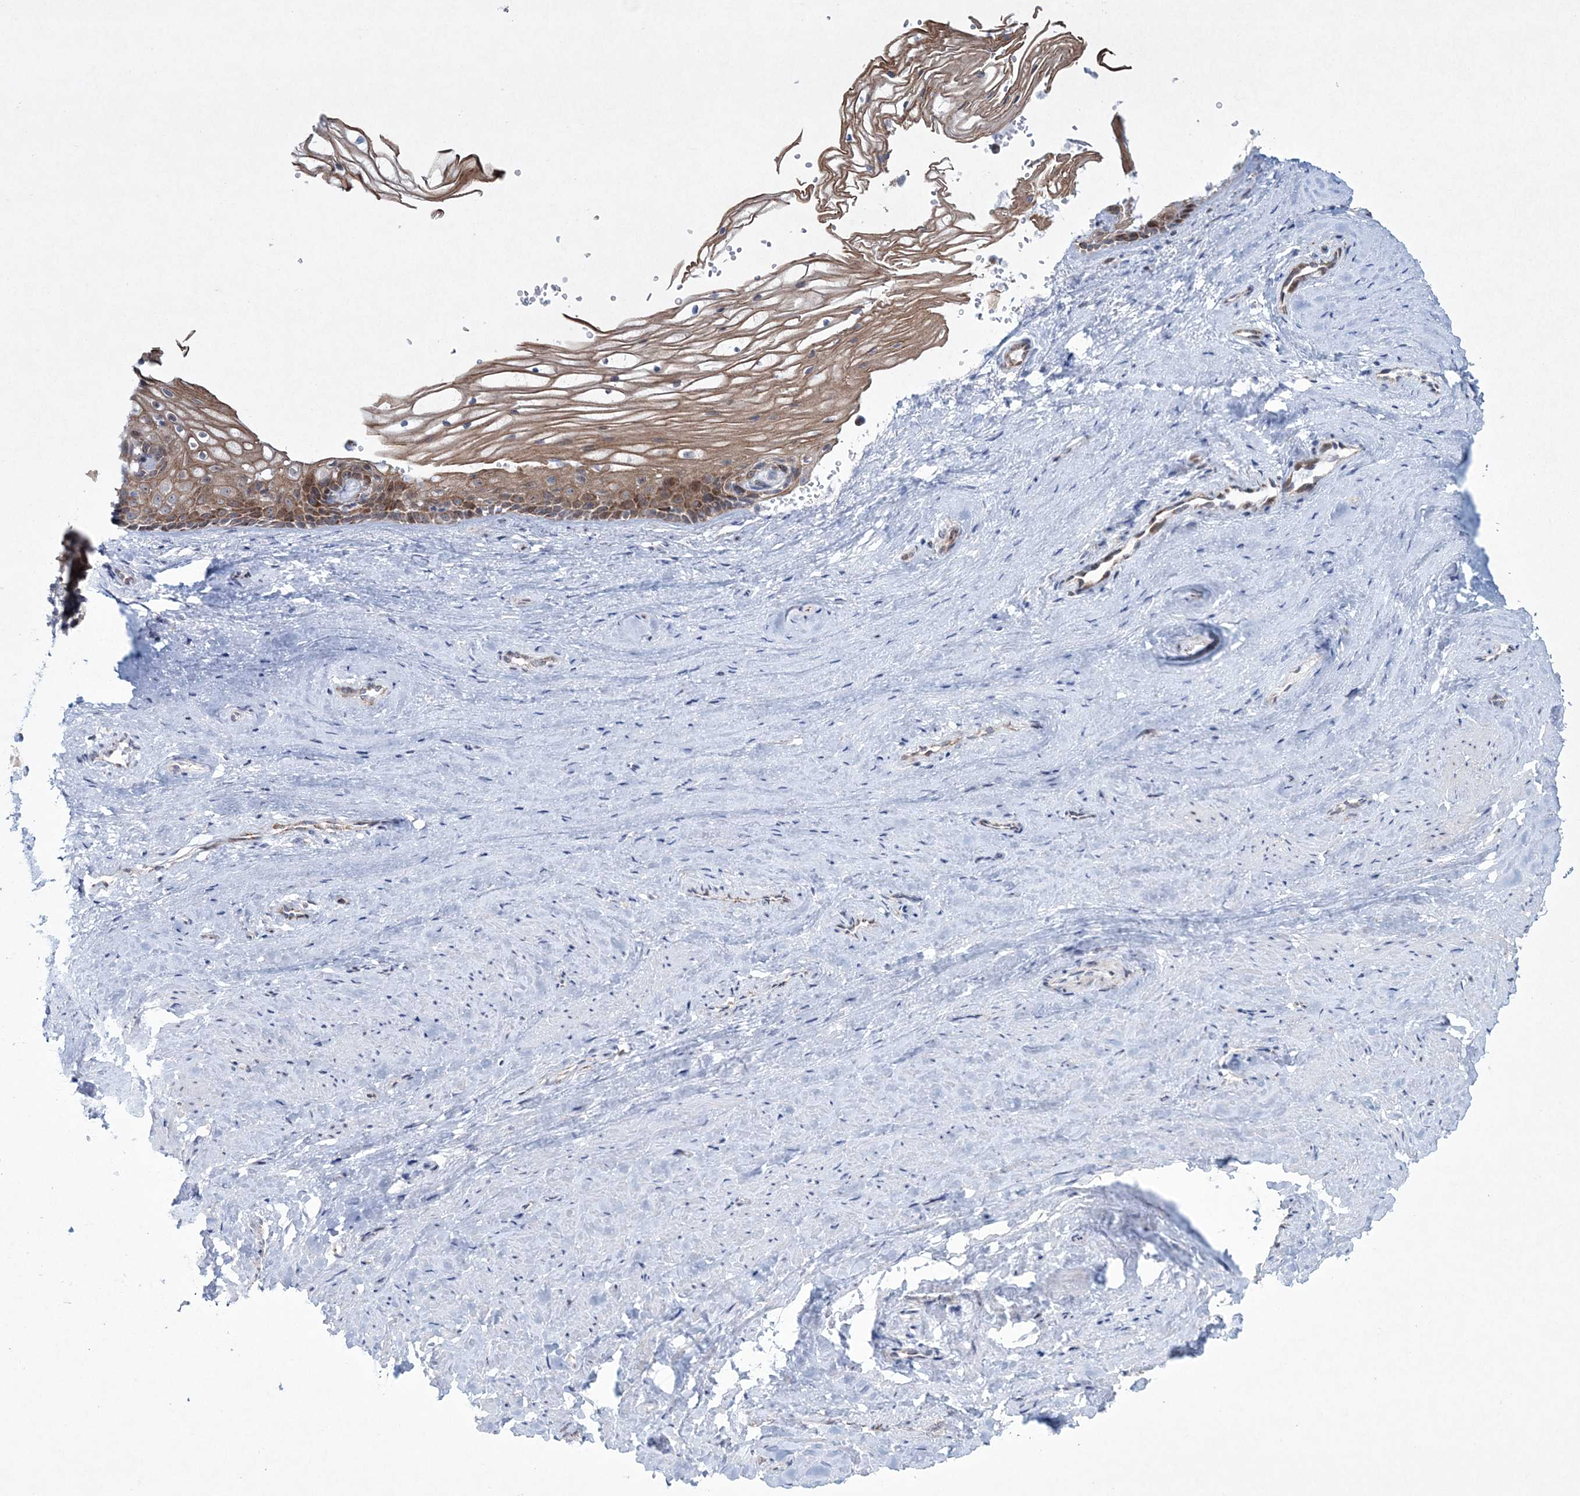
{"staining": {"intensity": "moderate", "quantity": ">75%", "location": "cytoplasmic/membranous"}, "tissue": "vagina", "cell_type": "Squamous epithelial cells", "image_type": "normal", "snomed": [{"axis": "morphology", "description": "Normal tissue, NOS"}, {"axis": "topography", "description": "Vagina"}], "caption": "Protein staining by immunohistochemistry (IHC) exhibits moderate cytoplasmic/membranous expression in approximately >75% of squamous epithelial cells in benign vagina.", "gene": "CES4A", "patient": {"sex": "female", "age": 46}}